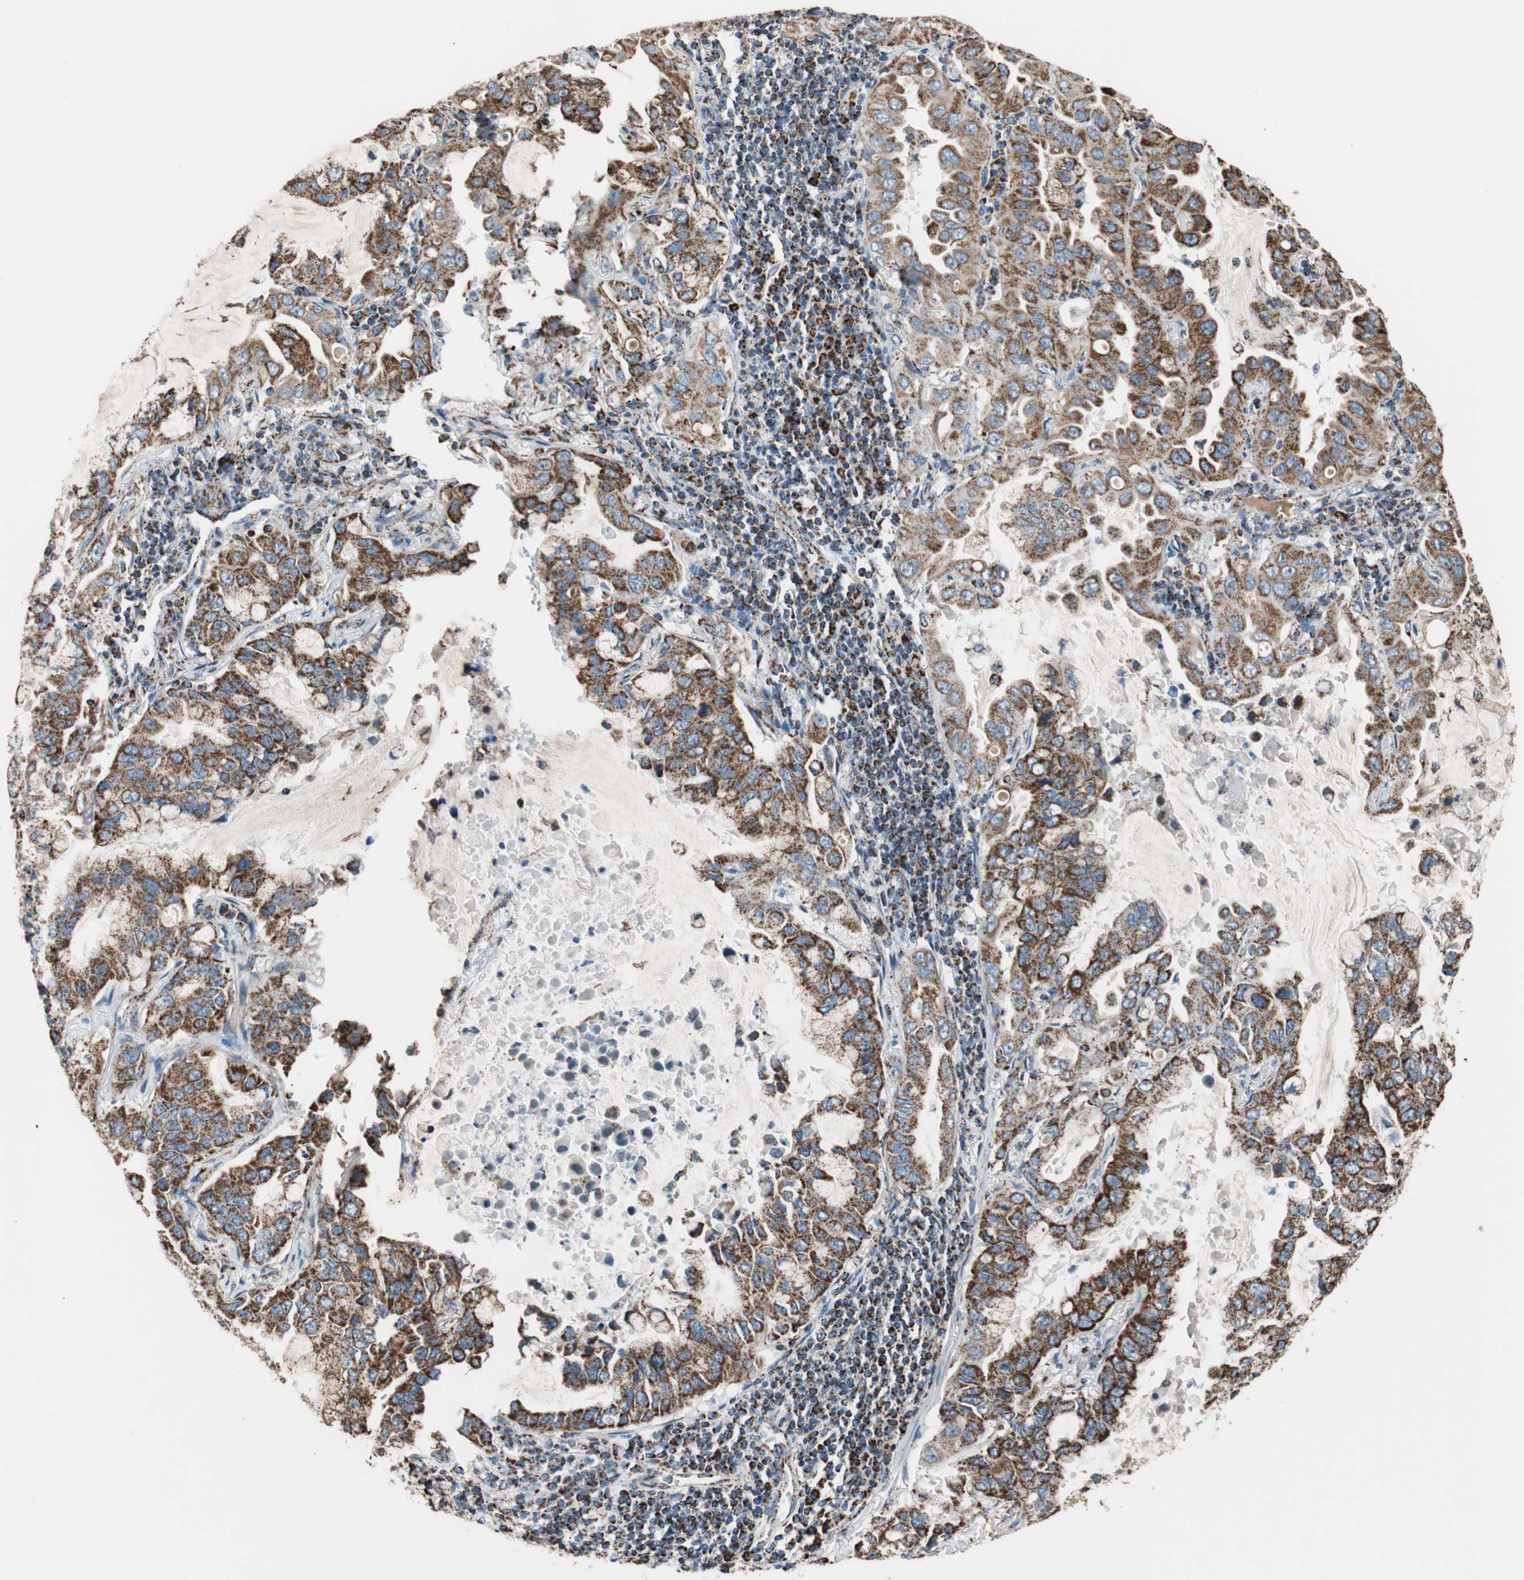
{"staining": {"intensity": "strong", "quantity": ">75%", "location": "cytoplasmic/membranous"}, "tissue": "lung cancer", "cell_type": "Tumor cells", "image_type": "cancer", "snomed": [{"axis": "morphology", "description": "Adenocarcinoma, NOS"}, {"axis": "topography", "description": "Lung"}], "caption": "Adenocarcinoma (lung) tissue displays strong cytoplasmic/membranous positivity in approximately >75% of tumor cells, visualized by immunohistochemistry.", "gene": "PCSK4", "patient": {"sex": "male", "age": 64}}